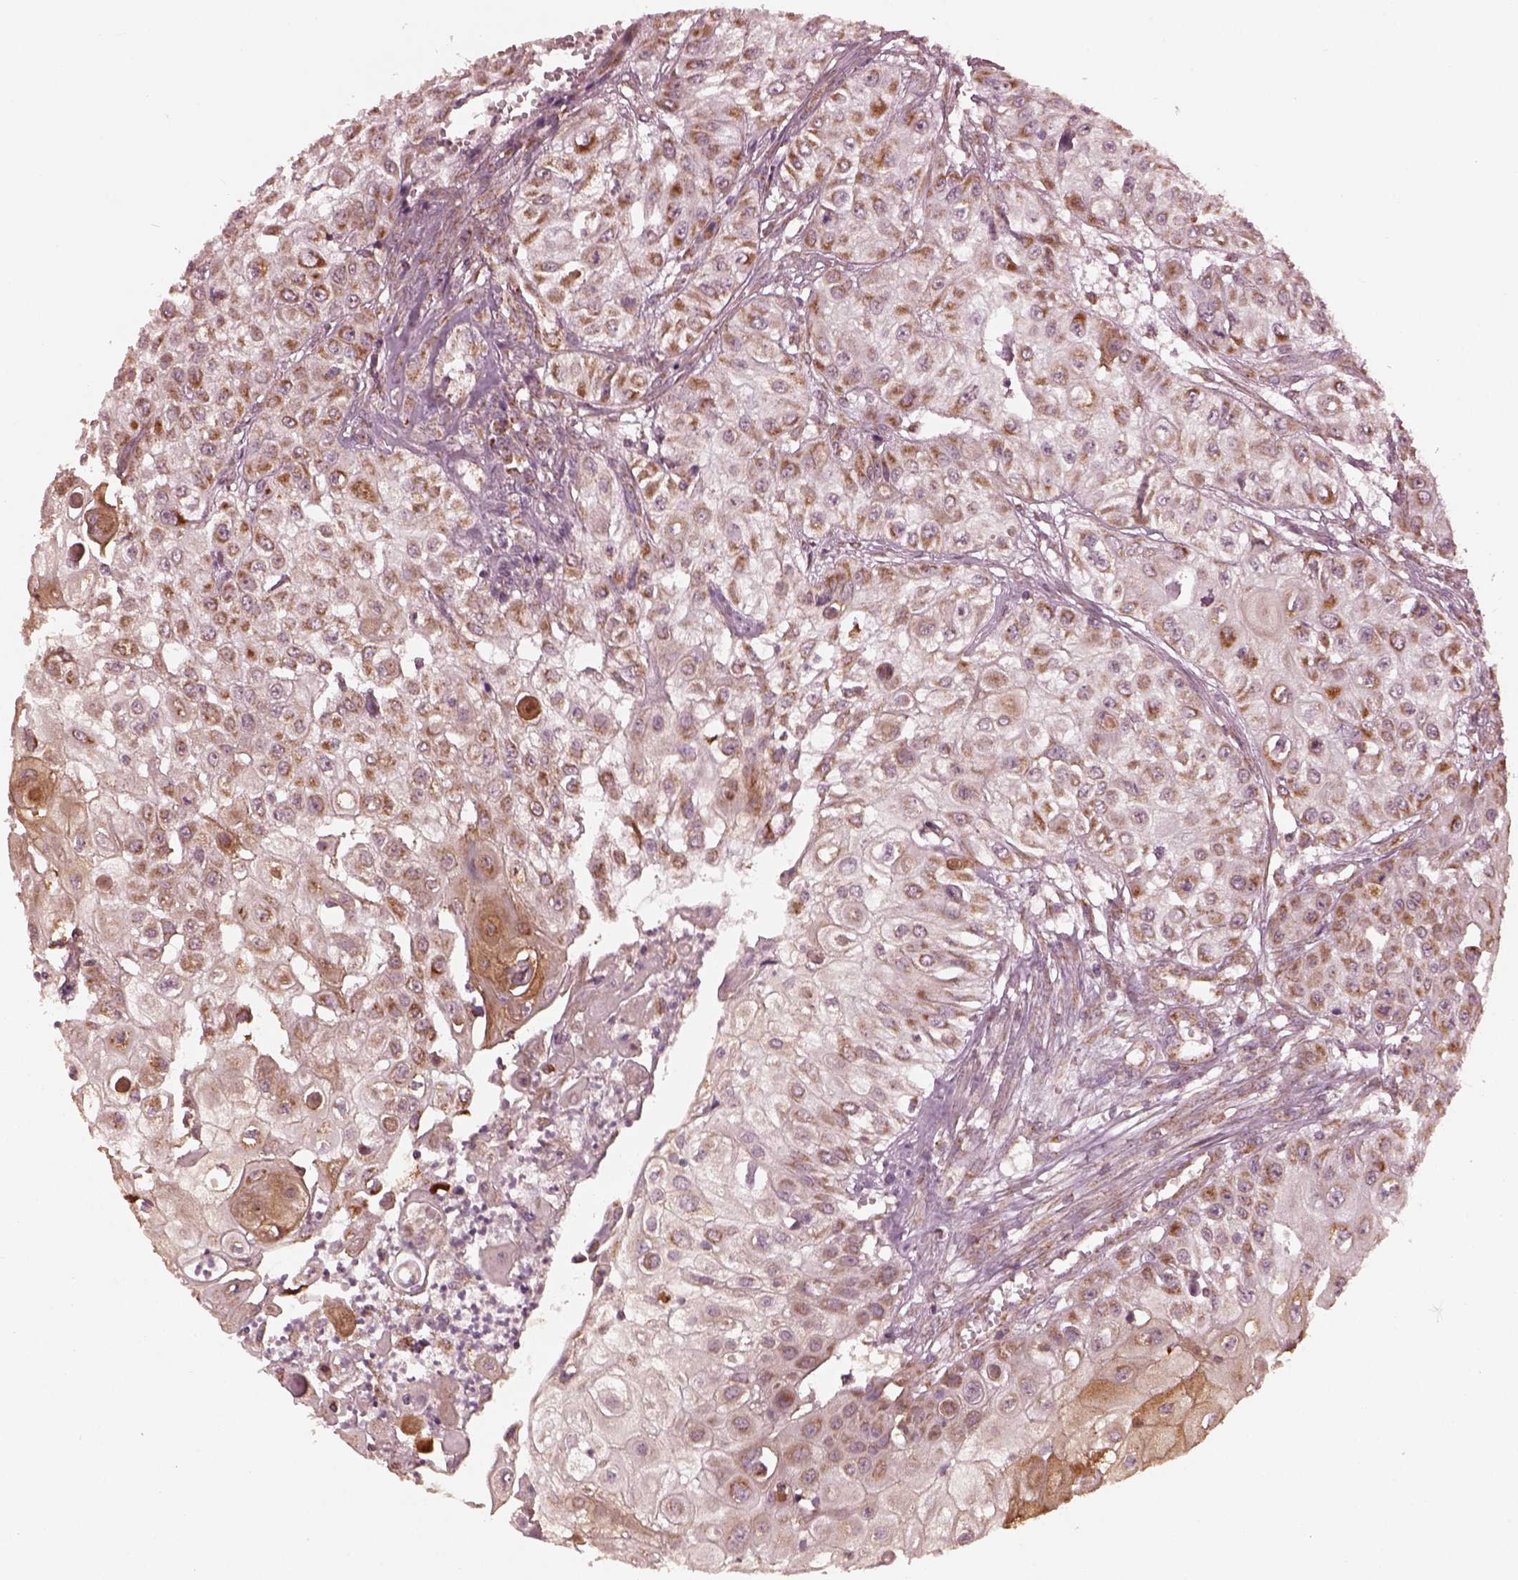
{"staining": {"intensity": "moderate", "quantity": "25%-75%", "location": "cytoplasmic/membranous"}, "tissue": "urothelial cancer", "cell_type": "Tumor cells", "image_type": "cancer", "snomed": [{"axis": "morphology", "description": "Urothelial carcinoma, High grade"}, {"axis": "topography", "description": "Urinary bladder"}], "caption": "IHC of urothelial cancer exhibits medium levels of moderate cytoplasmic/membranous staining in about 25%-75% of tumor cells. Nuclei are stained in blue.", "gene": "NDUFB10", "patient": {"sex": "female", "age": 79}}